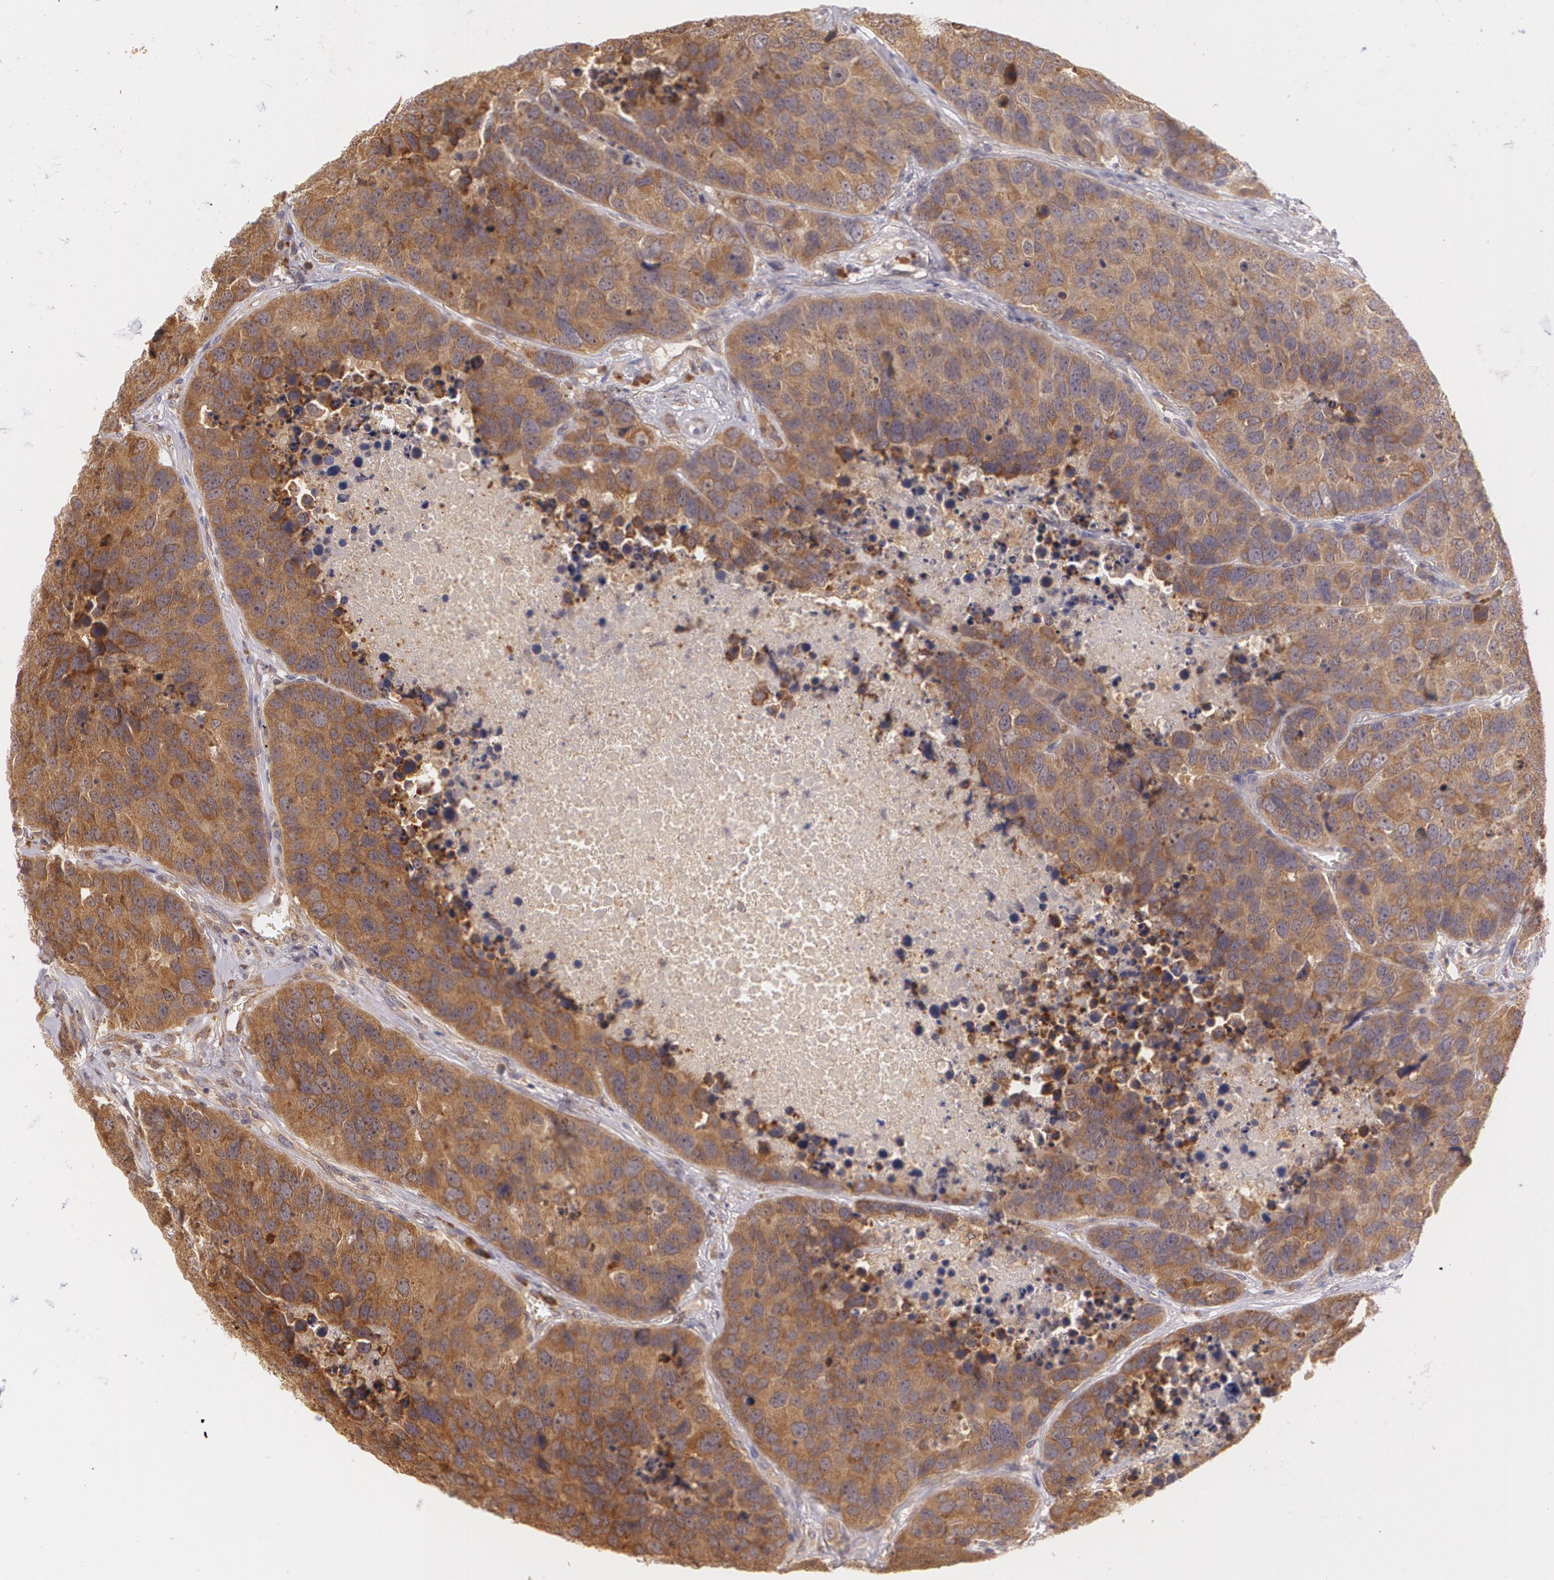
{"staining": {"intensity": "moderate", "quantity": ">75%", "location": "cytoplasmic/membranous"}, "tissue": "carcinoid", "cell_type": "Tumor cells", "image_type": "cancer", "snomed": [{"axis": "morphology", "description": "Carcinoid, malignant, NOS"}, {"axis": "topography", "description": "Lung"}], "caption": "Moderate cytoplasmic/membranous positivity for a protein is appreciated in about >75% of tumor cells of carcinoid using immunohistochemistry.", "gene": "CCL17", "patient": {"sex": "male", "age": 60}}